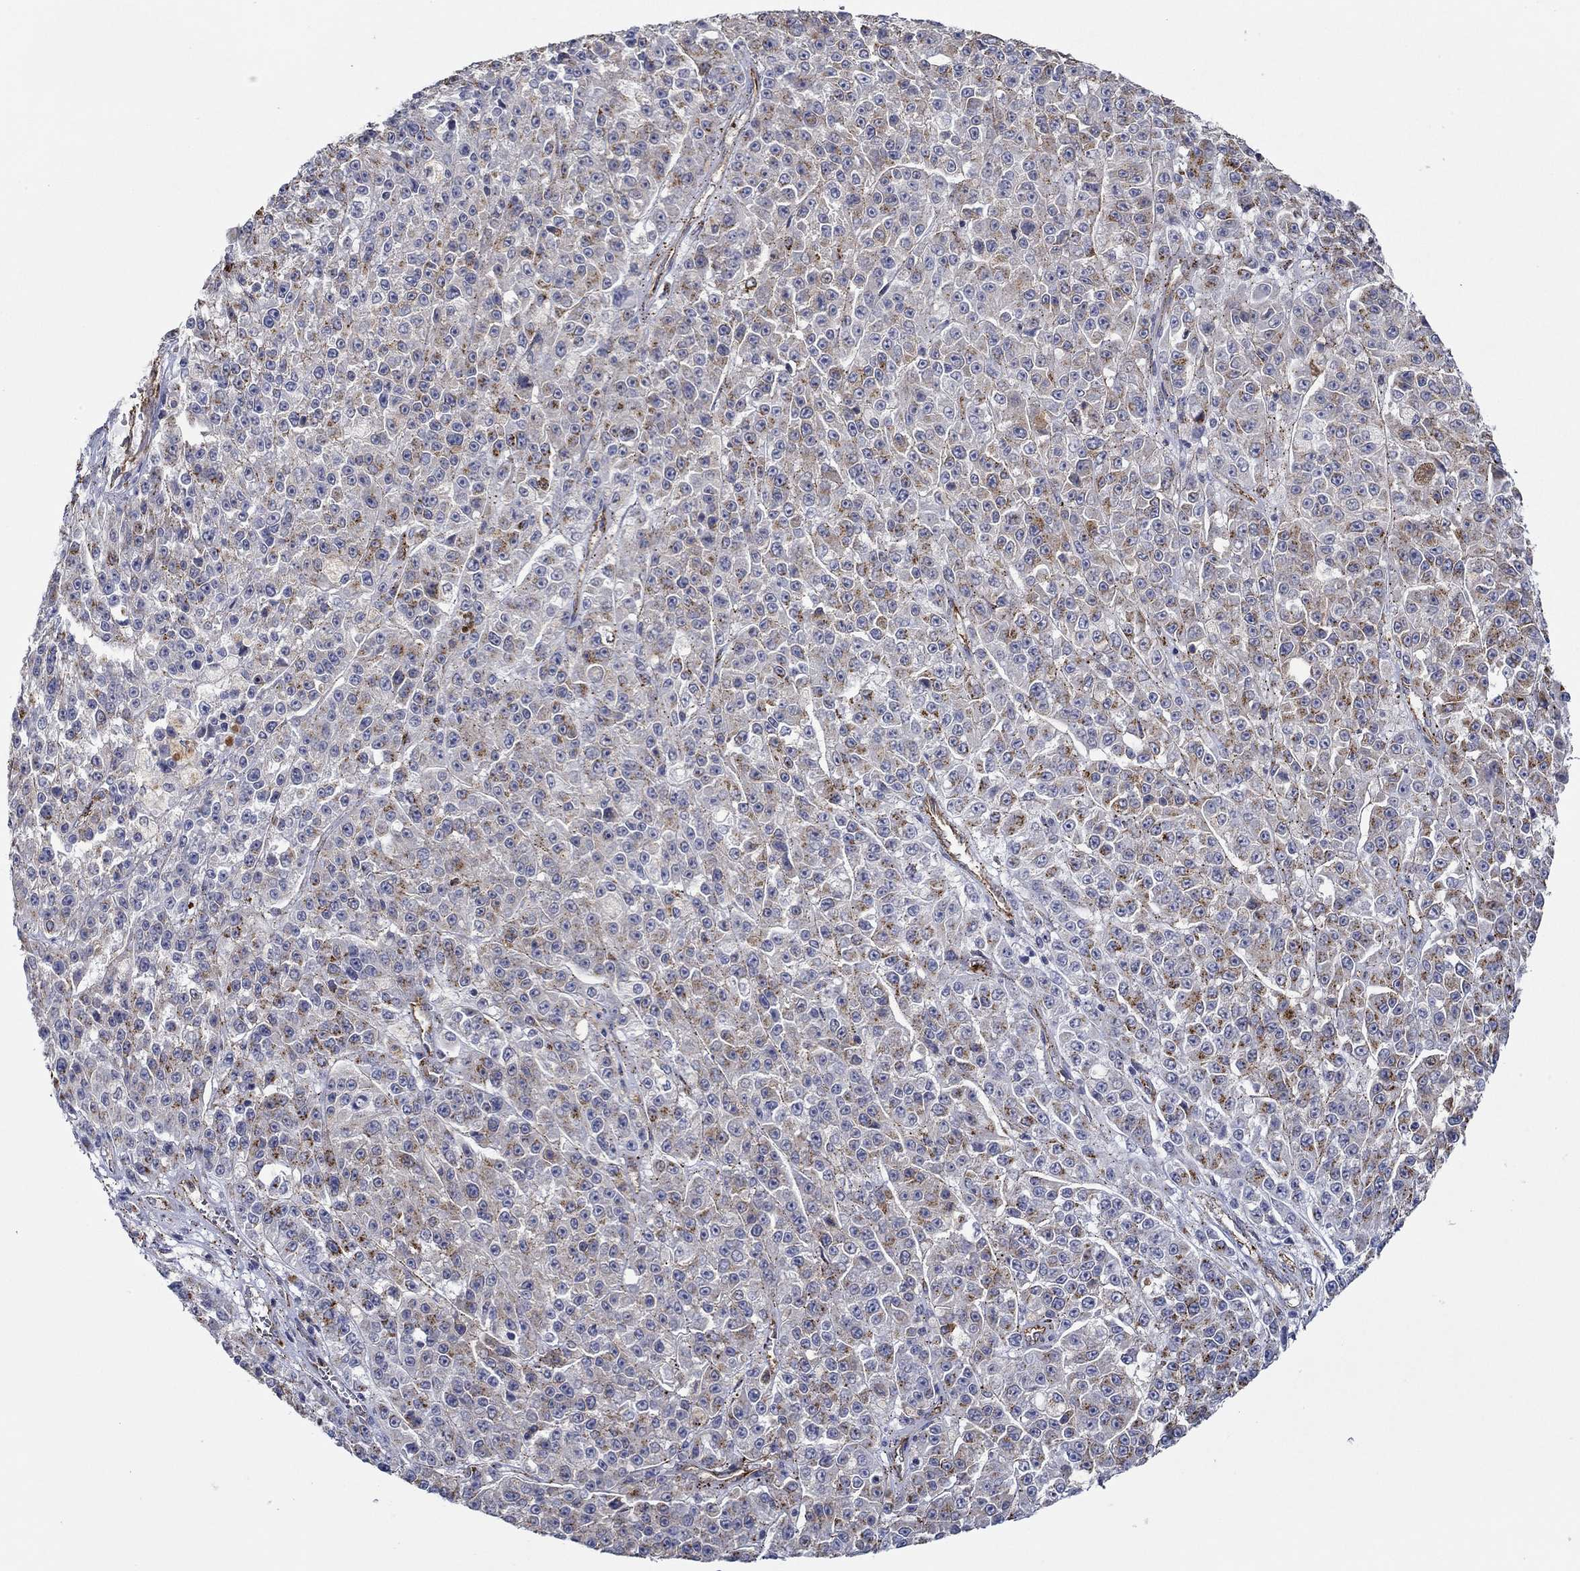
{"staining": {"intensity": "moderate", "quantity": "25%-75%", "location": "cytoplasmic/membranous"}, "tissue": "melanoma", "cell_type": "Tumor cells", "image_type": "cancer", "snomed": [{"axis": "morphology", "description": "Malignant melanoma, NOS"}, {"axis": "topography", "description": "Skin"}], "caption": "There is medium levels of moderate cytoplasmic/membranous staining in tumor cells of melanoma, as demonstrated by immunohistochemical staining (brown color).", "gene": "GJA5", "patient": {"sex": "female", "age": 58}}